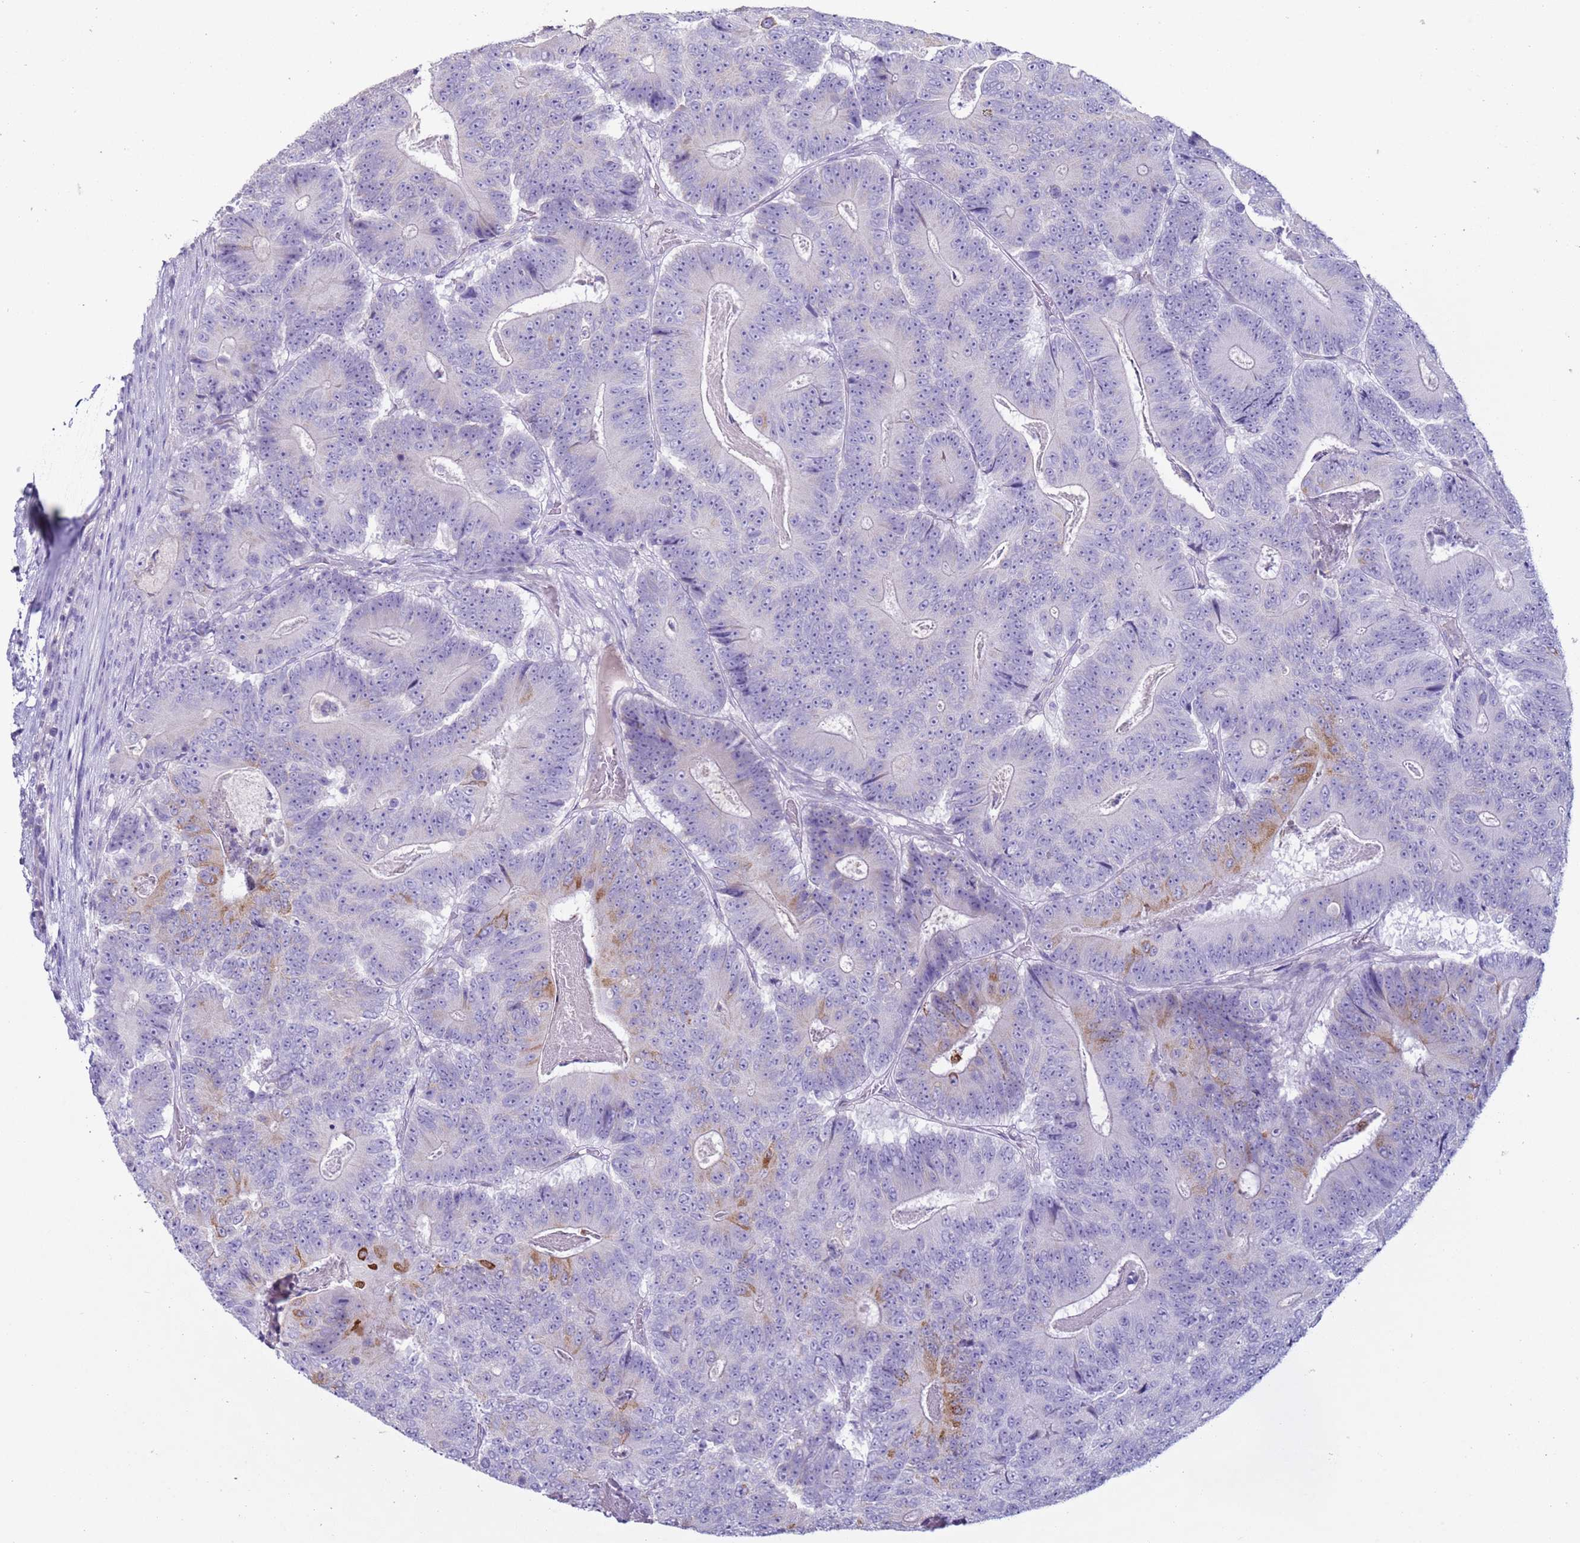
{"staining": {"intensity": "moderate", "quantity": "<25%", "location": "cytoplasmic/membranous"}, "tissue": "colorectal cancer", "cell_type": "Tumor cells", "image_type": "cancer", "snomed": [{"axis": "morphology", "description": "Adenocarcinoma, NOS"}, {"axis": "topography", "description": "Colon"}], "caption": "Adenocarcinoma (colorectal) stained with a brown dye exhibits moderate cytoplasmic/membranous positive expression in approximately <25% of tumor cells.", "gene": "NPAP1", "patient": {"sex": "male", "age": 83}}